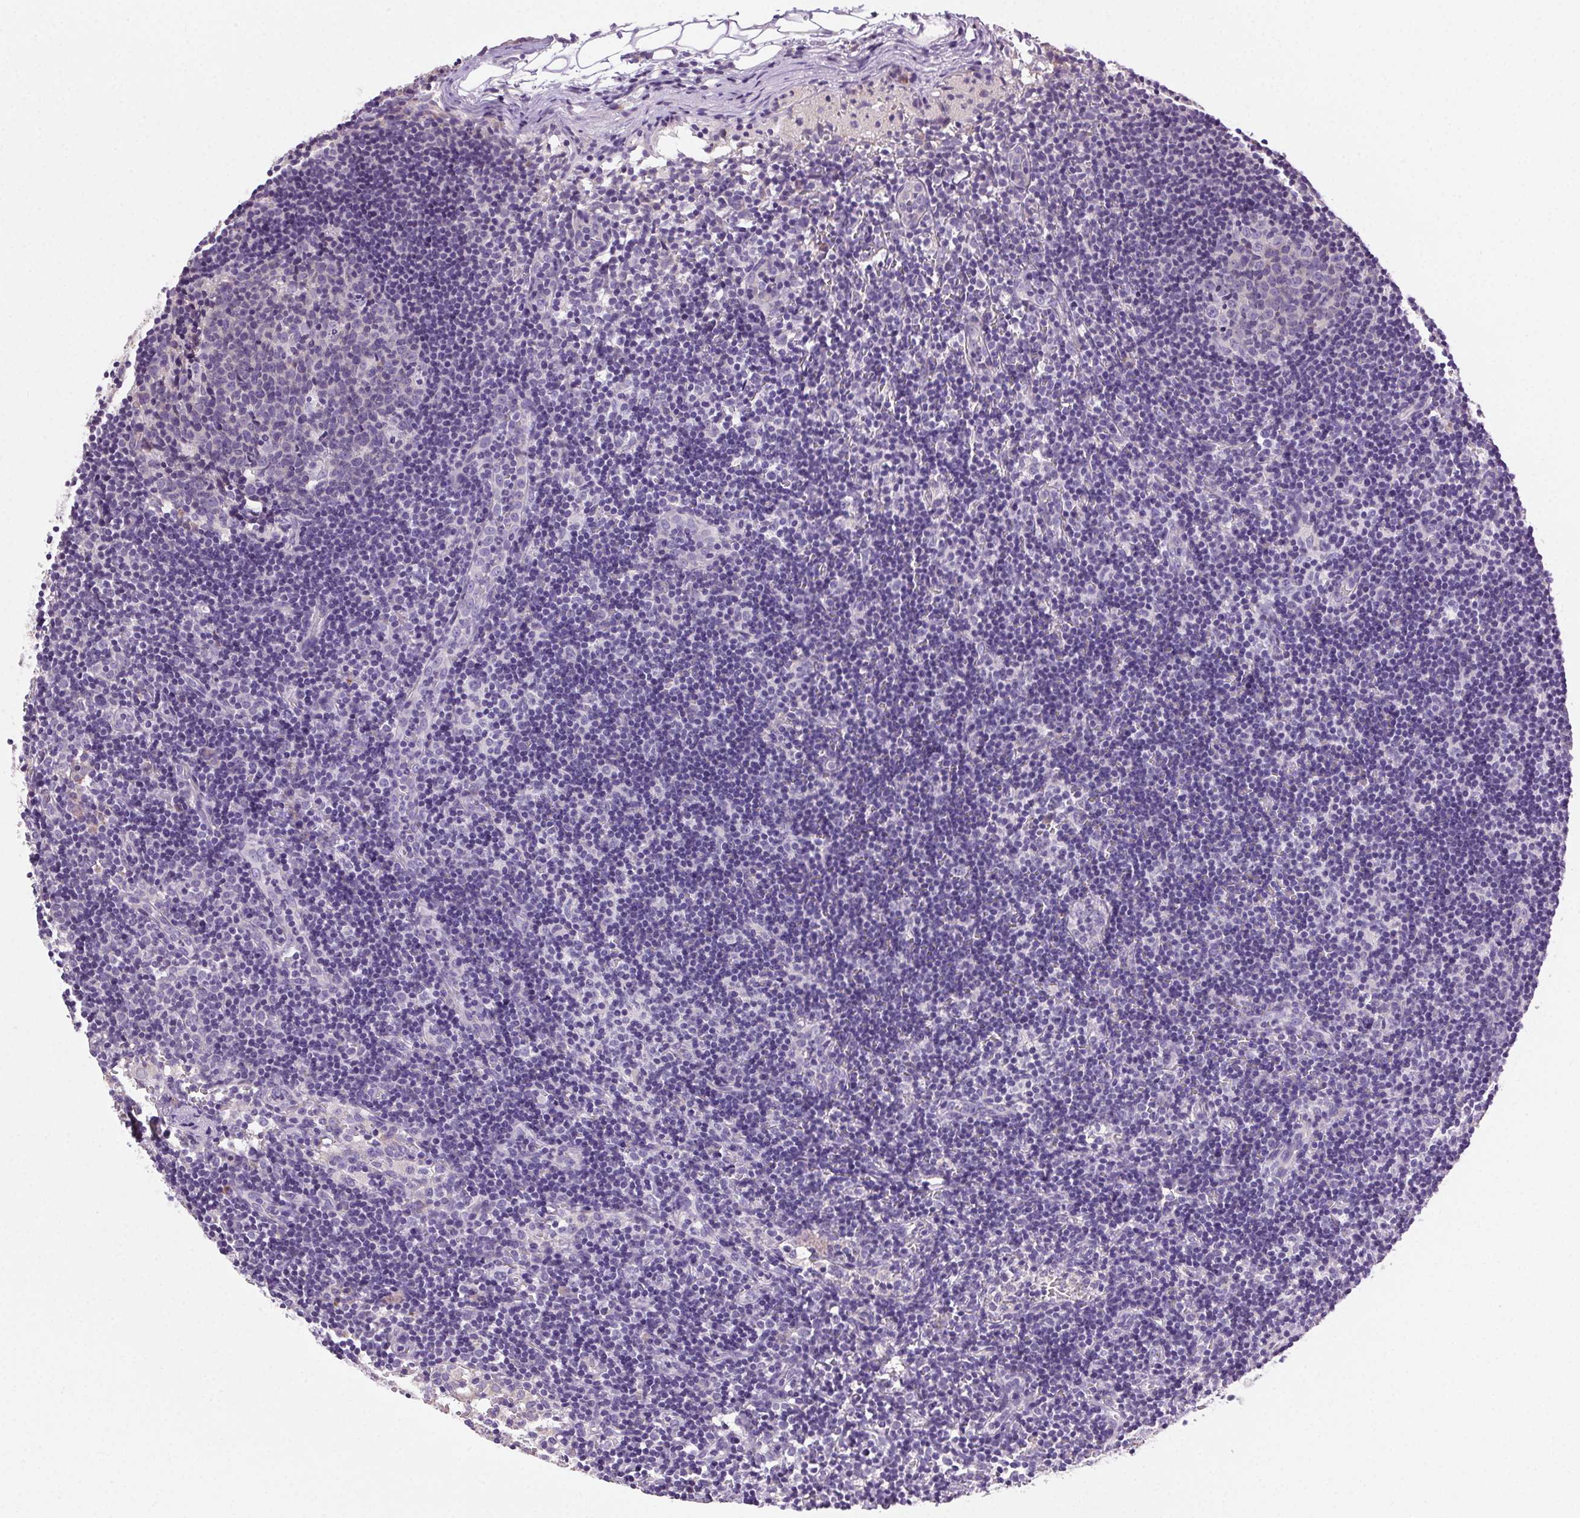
{"staining": {"intensity": "negative", "quantity": "none", "location": "none"}, "tissue": "lymph node", "cell_type": "Germinal center cells", "image_type": "normal", "snomed": [{"axis": "morphology", "description": "Normal tissue, NOS"}, {"axis": "topography", "description": "Lymph node"}], "caption": "High power microscopy histopathology image of an immunohistochemistry (IHC) micrograph of benign lymph node, revealing no significant positivity in germinal center cells.", "gene": "SNX31", "patient": {"sex": "female", "age": 41}}